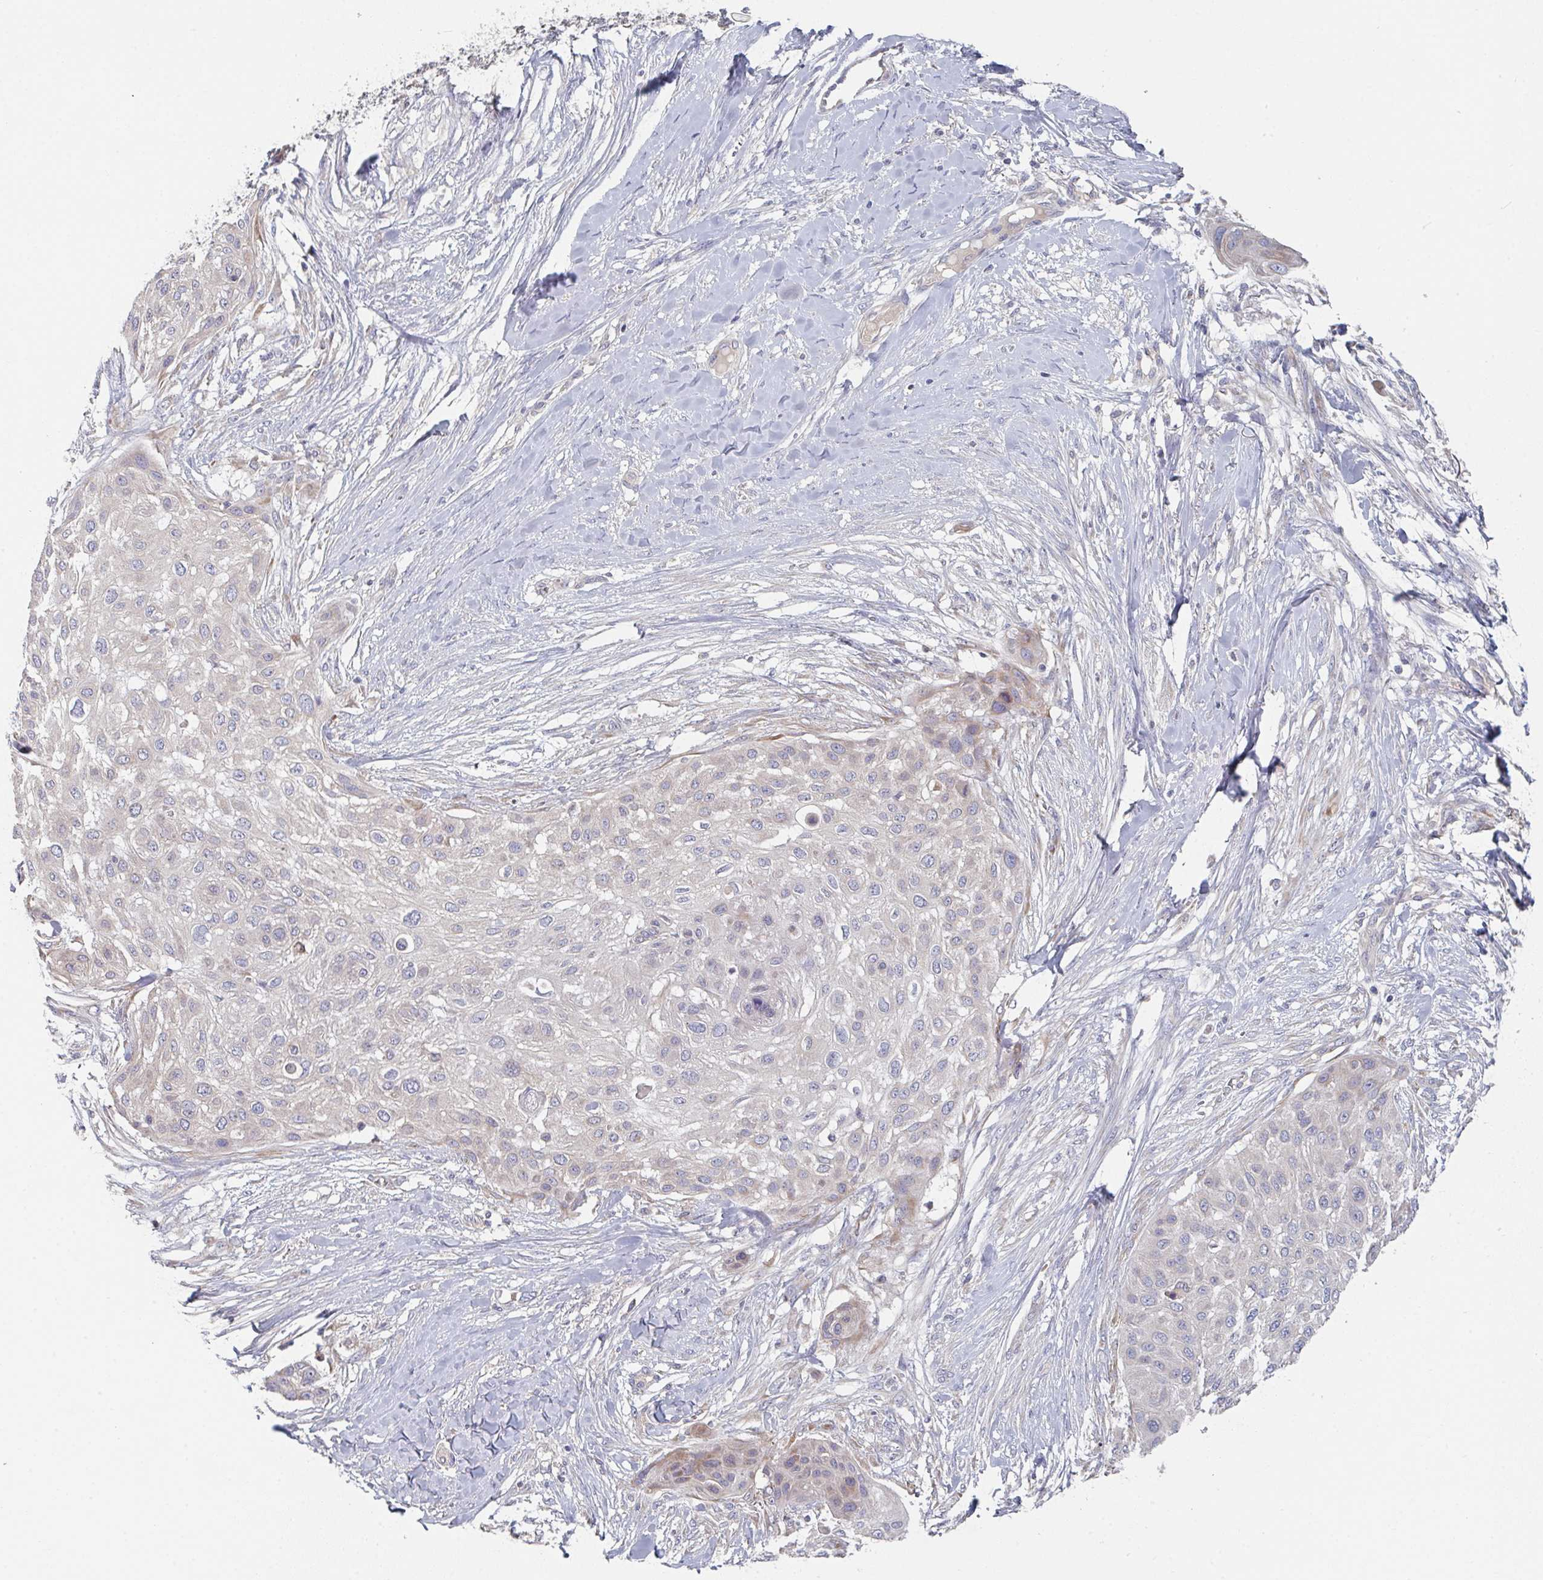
{"staining": {"intensity": "negative", "quantity": "none", "location": "none"}, "tissue": "skin cancer", "cell_type": "Tumor cells", "image_type": "cancer", "snomed": [{"axis": "morphology", "description": "Squamous cell carcinoma, NOS"}, {"axis": "topography", "description": "Skin"}], "caption": "The micrograph exhibits no staining of tumor cells in skin cancer.", "gene": "ELOVL1", "patient": {"sex": "female", "age": 87}}